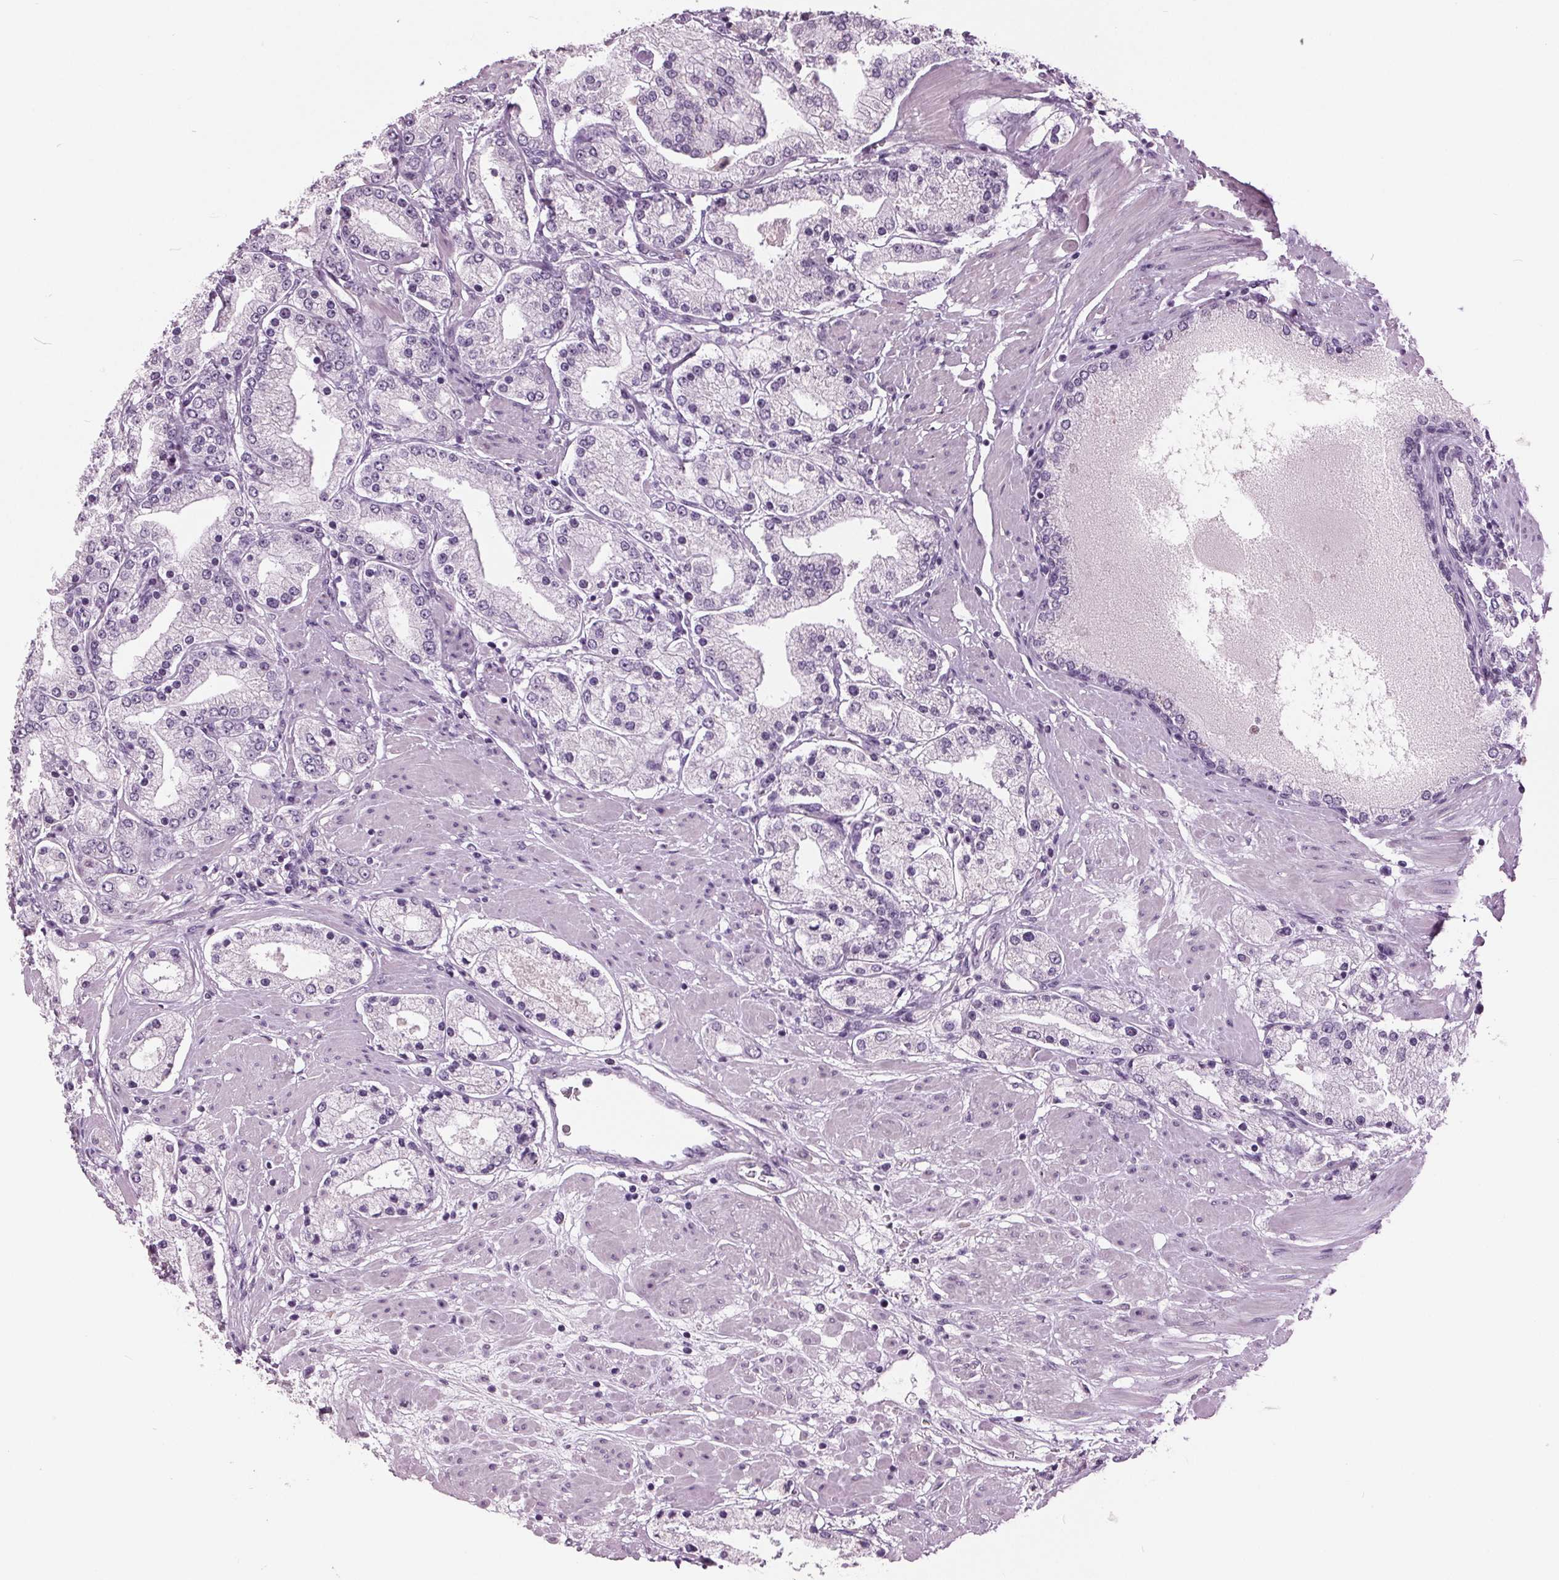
{"staining": {"intensity": "negative", "quantity": "none", "location": "none"}, "tissue": "prostate cancer", "cell_type": "Tumor cells", "image_type": "cancer", "snomed": [{"axis": "morphology", "description": "Adenocarcinoma, High grade"}, {"axis": "topography", "description": "Prostate"}], "caption": "The immunohistochemistry (IHC) image has no significant expression in tumor cells of prostate cancer (adenocarcinoma (high-grade)) tissue.", "gene": "AMBP", "patient": {"sex": "male", "age": 67}}